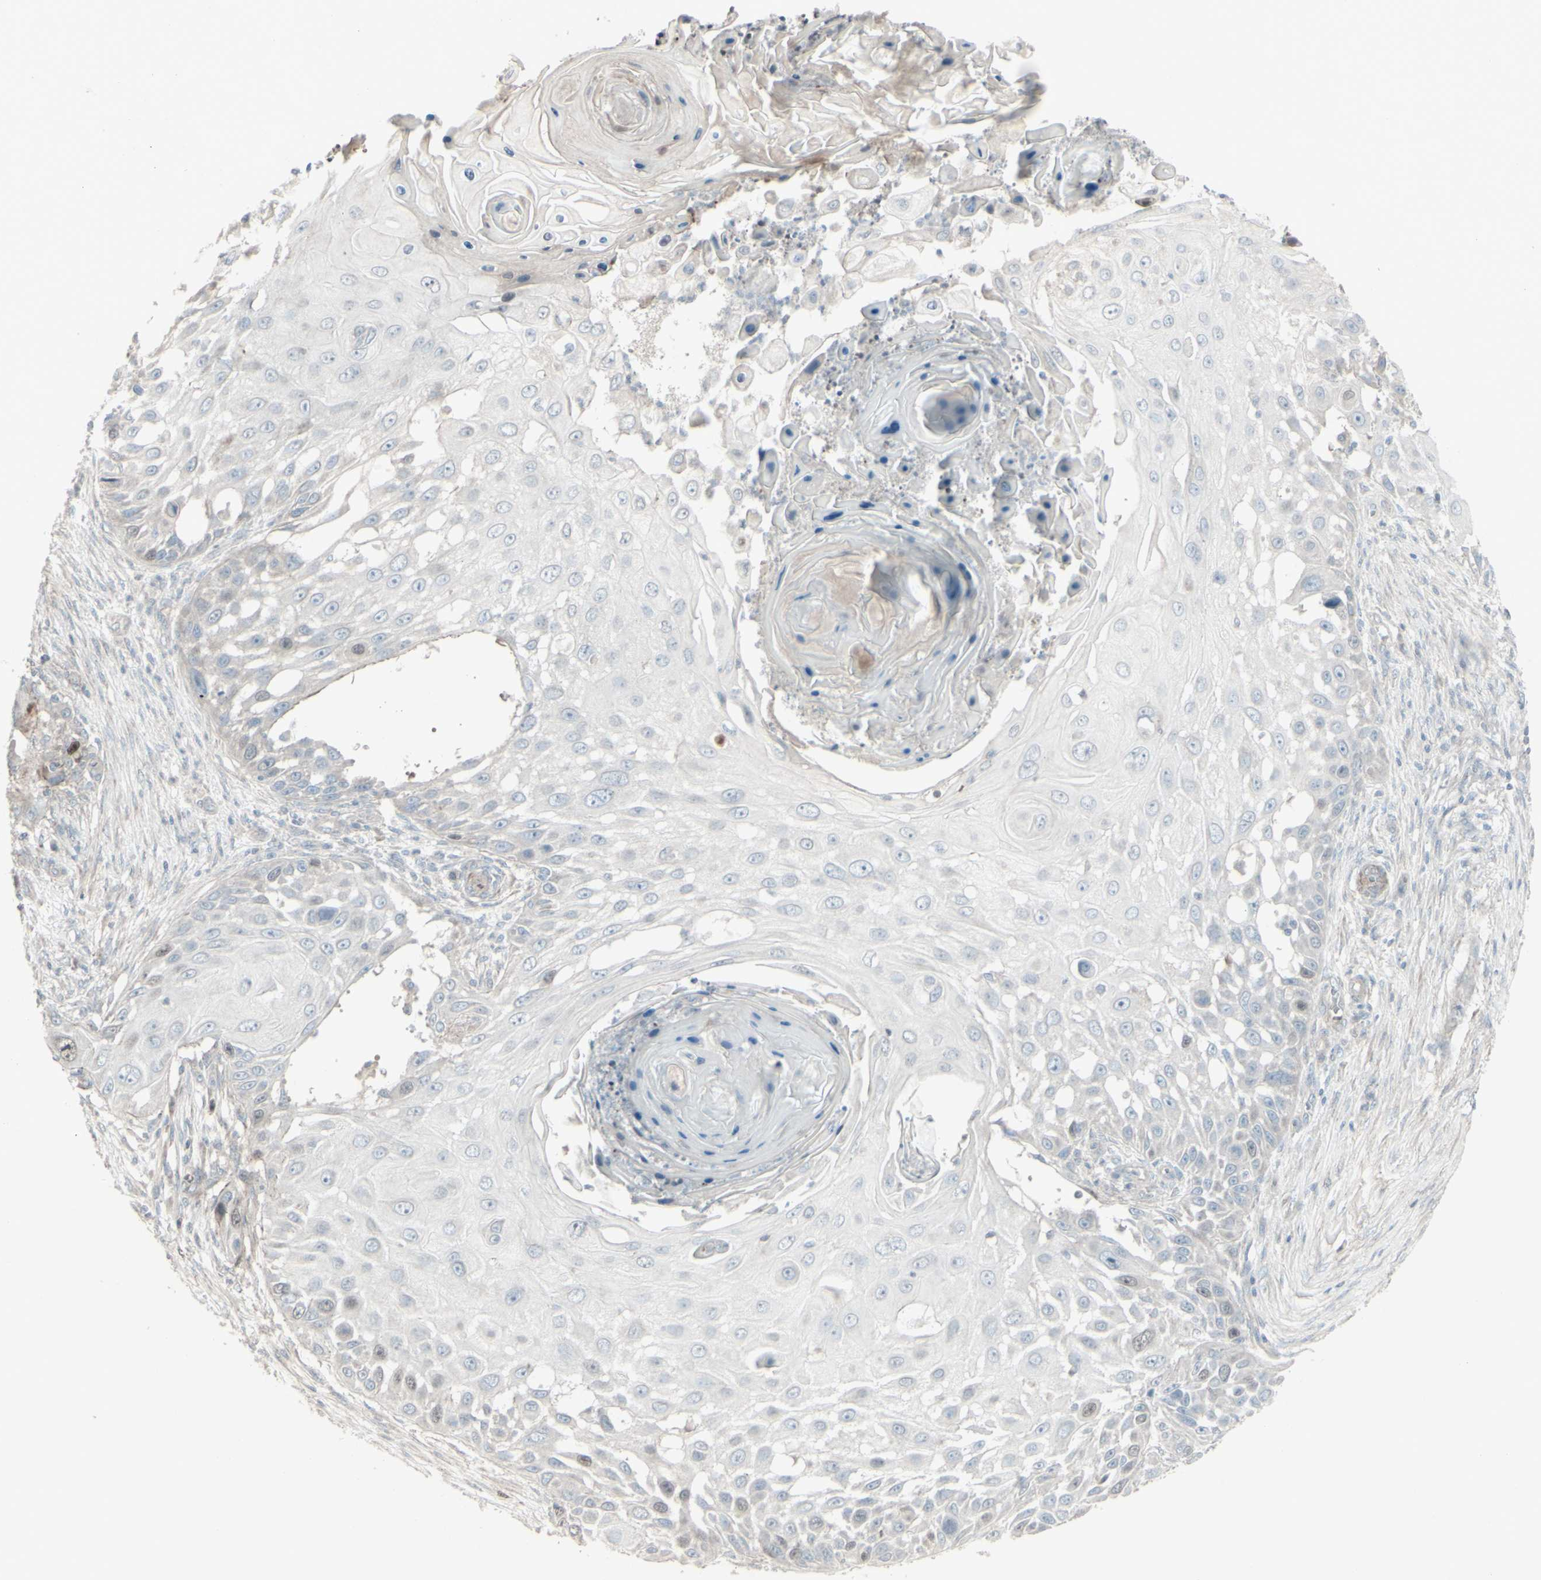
{"staining": {"intensity": "negative", "quantity": "none", "location": "none"}, "tissue": "skin cancer", "cell_type": "Tumor cells", "image_type": "cancer", "snomed": [{"axis": "morphology", "description": "Squamous cell carcinoma, NOS"}, {"axis": "topography", "description": "Skin"}], "caption": "Photomicrograph shows no significant protein positivity in tumor cells of skin cancer.", "gene": "GMNN", "patient": {"sex": "female", "age": 44}}